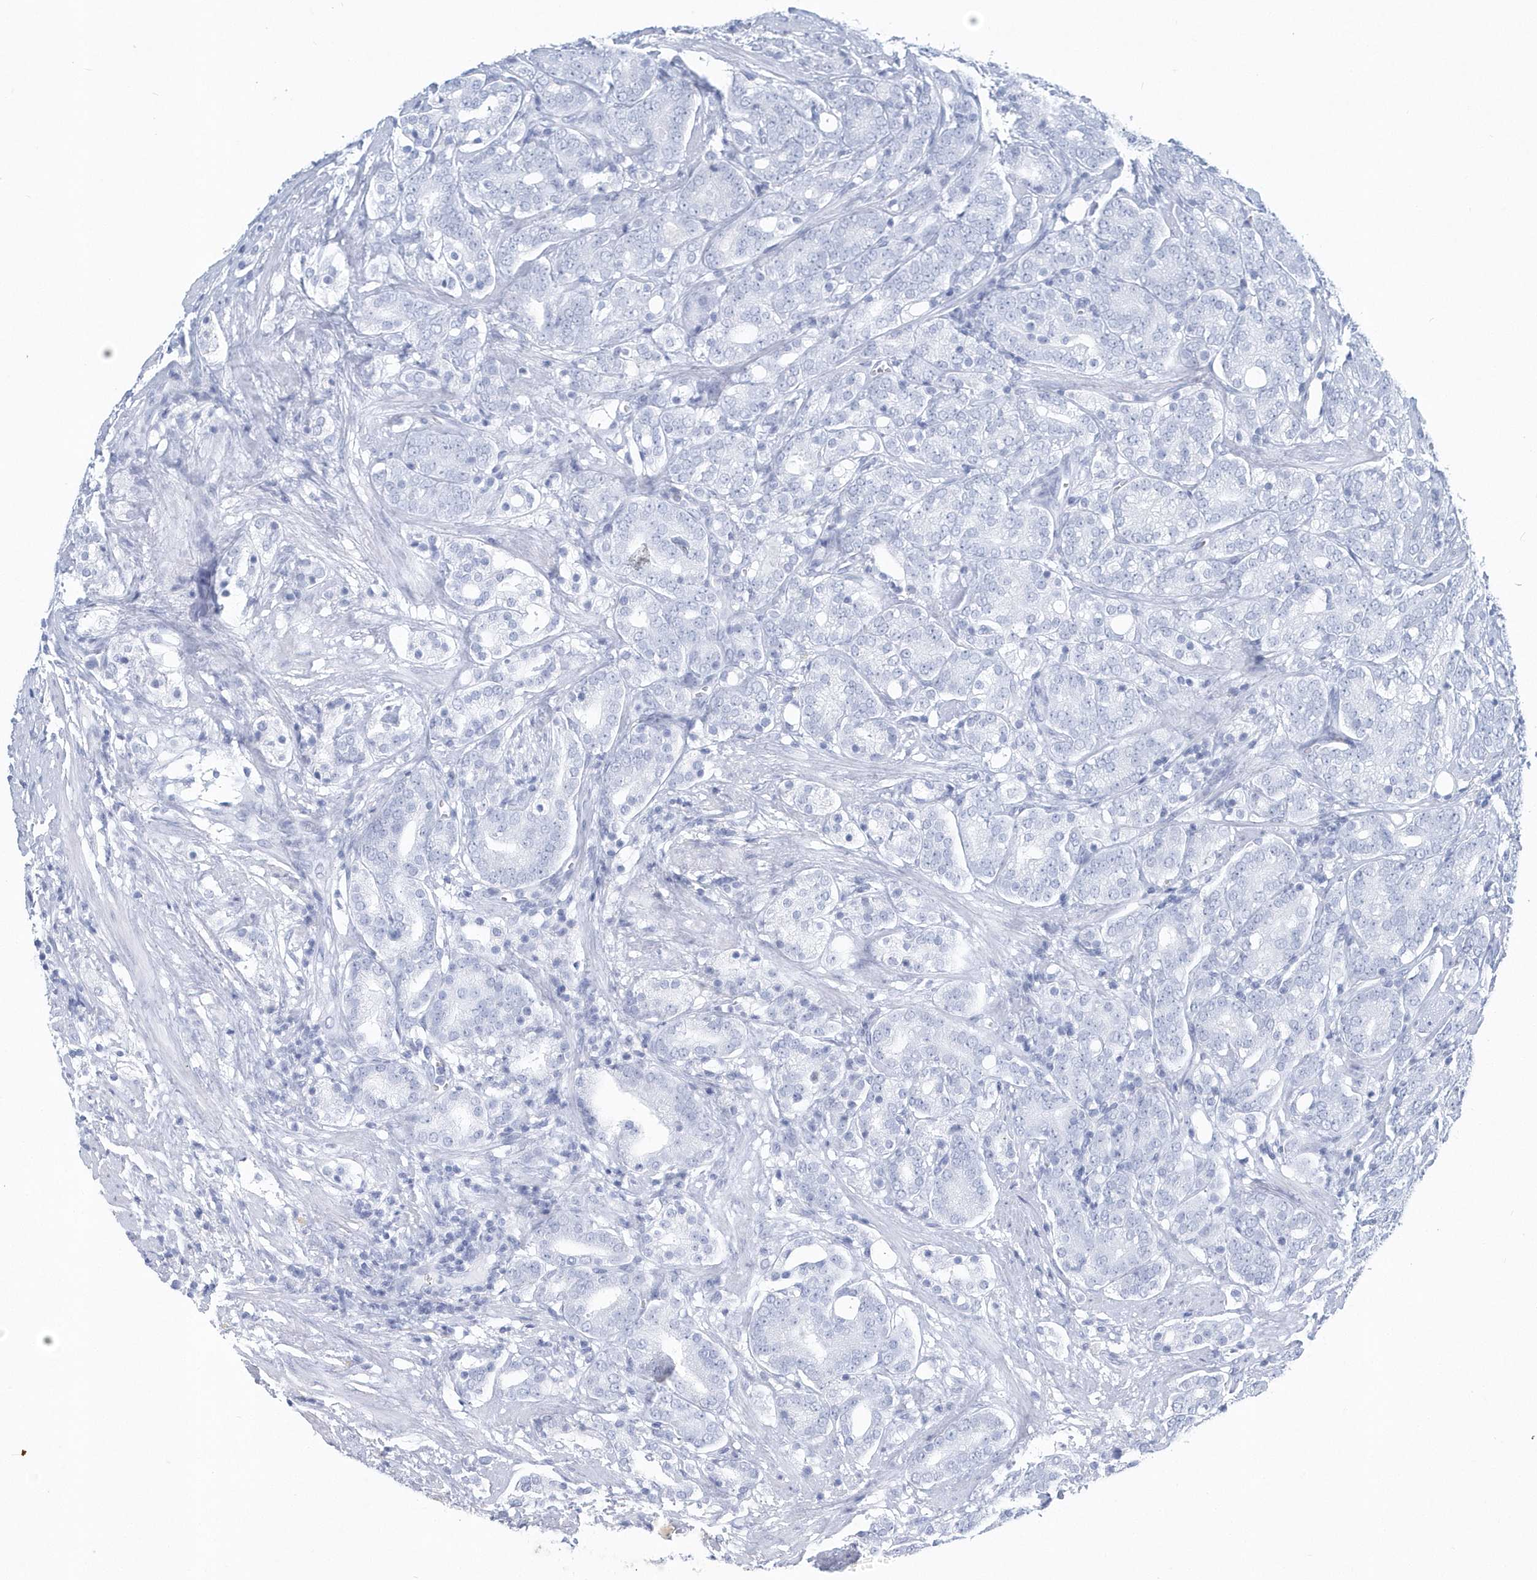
{"staining": {"intensity": "negative", "quantity": "none", "location": "none"}, "tissue": "prostate cancer", "cell_type": "Tumor cells", "image_type": "cancer", "snomed": [{"axis": "morphology", "description": "Adenocarcinoma, High grade"}, {"axis": "topography", "description": "Prostate"}], "caption": "Prostate adenocarcinoma (high-grade) stained for a protein using immunohistochemistry (IHC) demonstrates no staining tumor cells.", "gene": "PTPRO", "patient": {"sex": "male", "age": 57}}